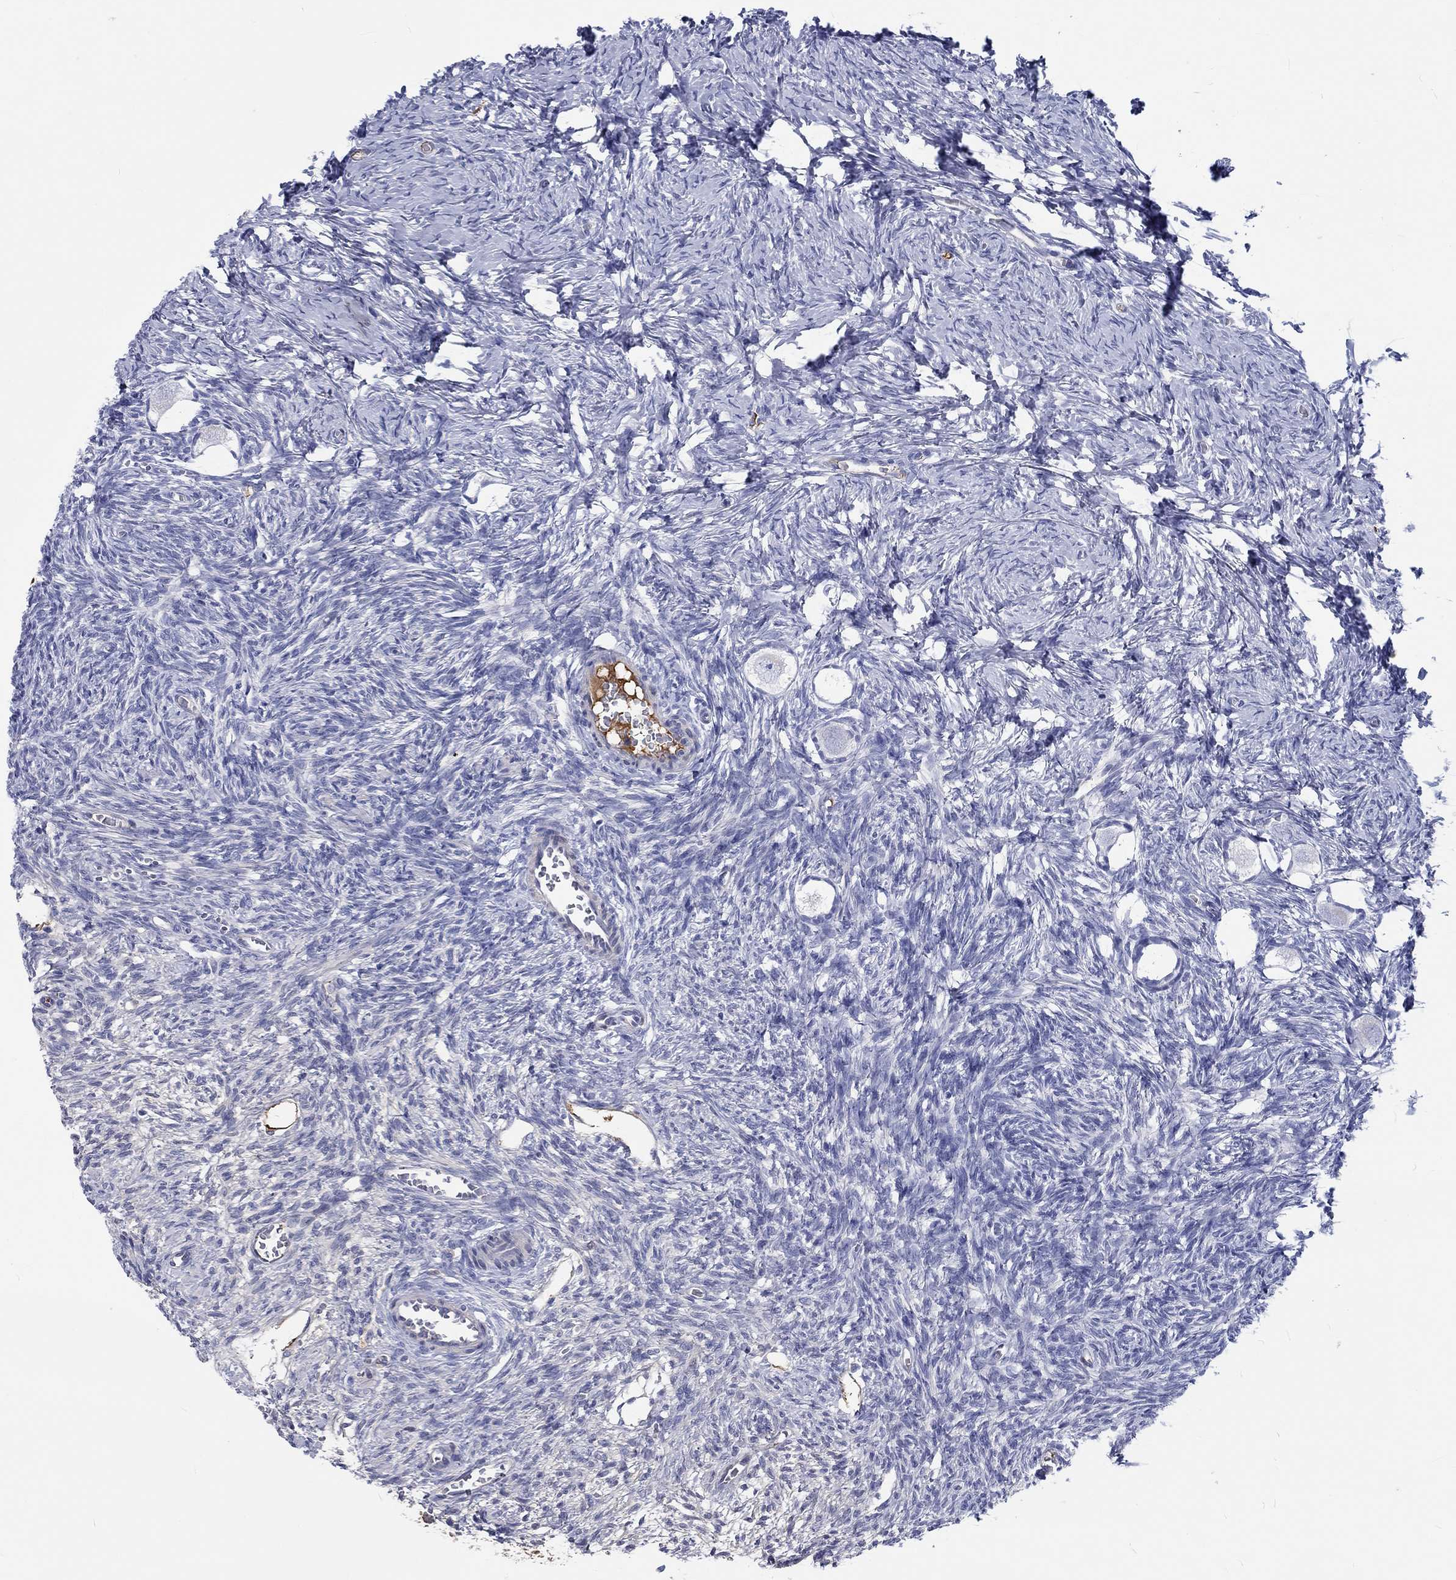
{"staining": {"intensity": "negative", "quantity": "none", "location": "none"}, "tissue": "ovary", "cell_type": "Follicle cells", "image_type": "normal", "snomed": [{"axis": "morphology", "description": "Normal tissue, NOS"}, {"axis": "topography", "description": "Ovary"}], "caption": "Immunohistochemistry (IHC) histopathology image of benign human ovary stained for a protein (brown), which reveals no staining in follicle cells.", "gene": "CDY1B", "patient": {"sex": "female", "age": 27}}